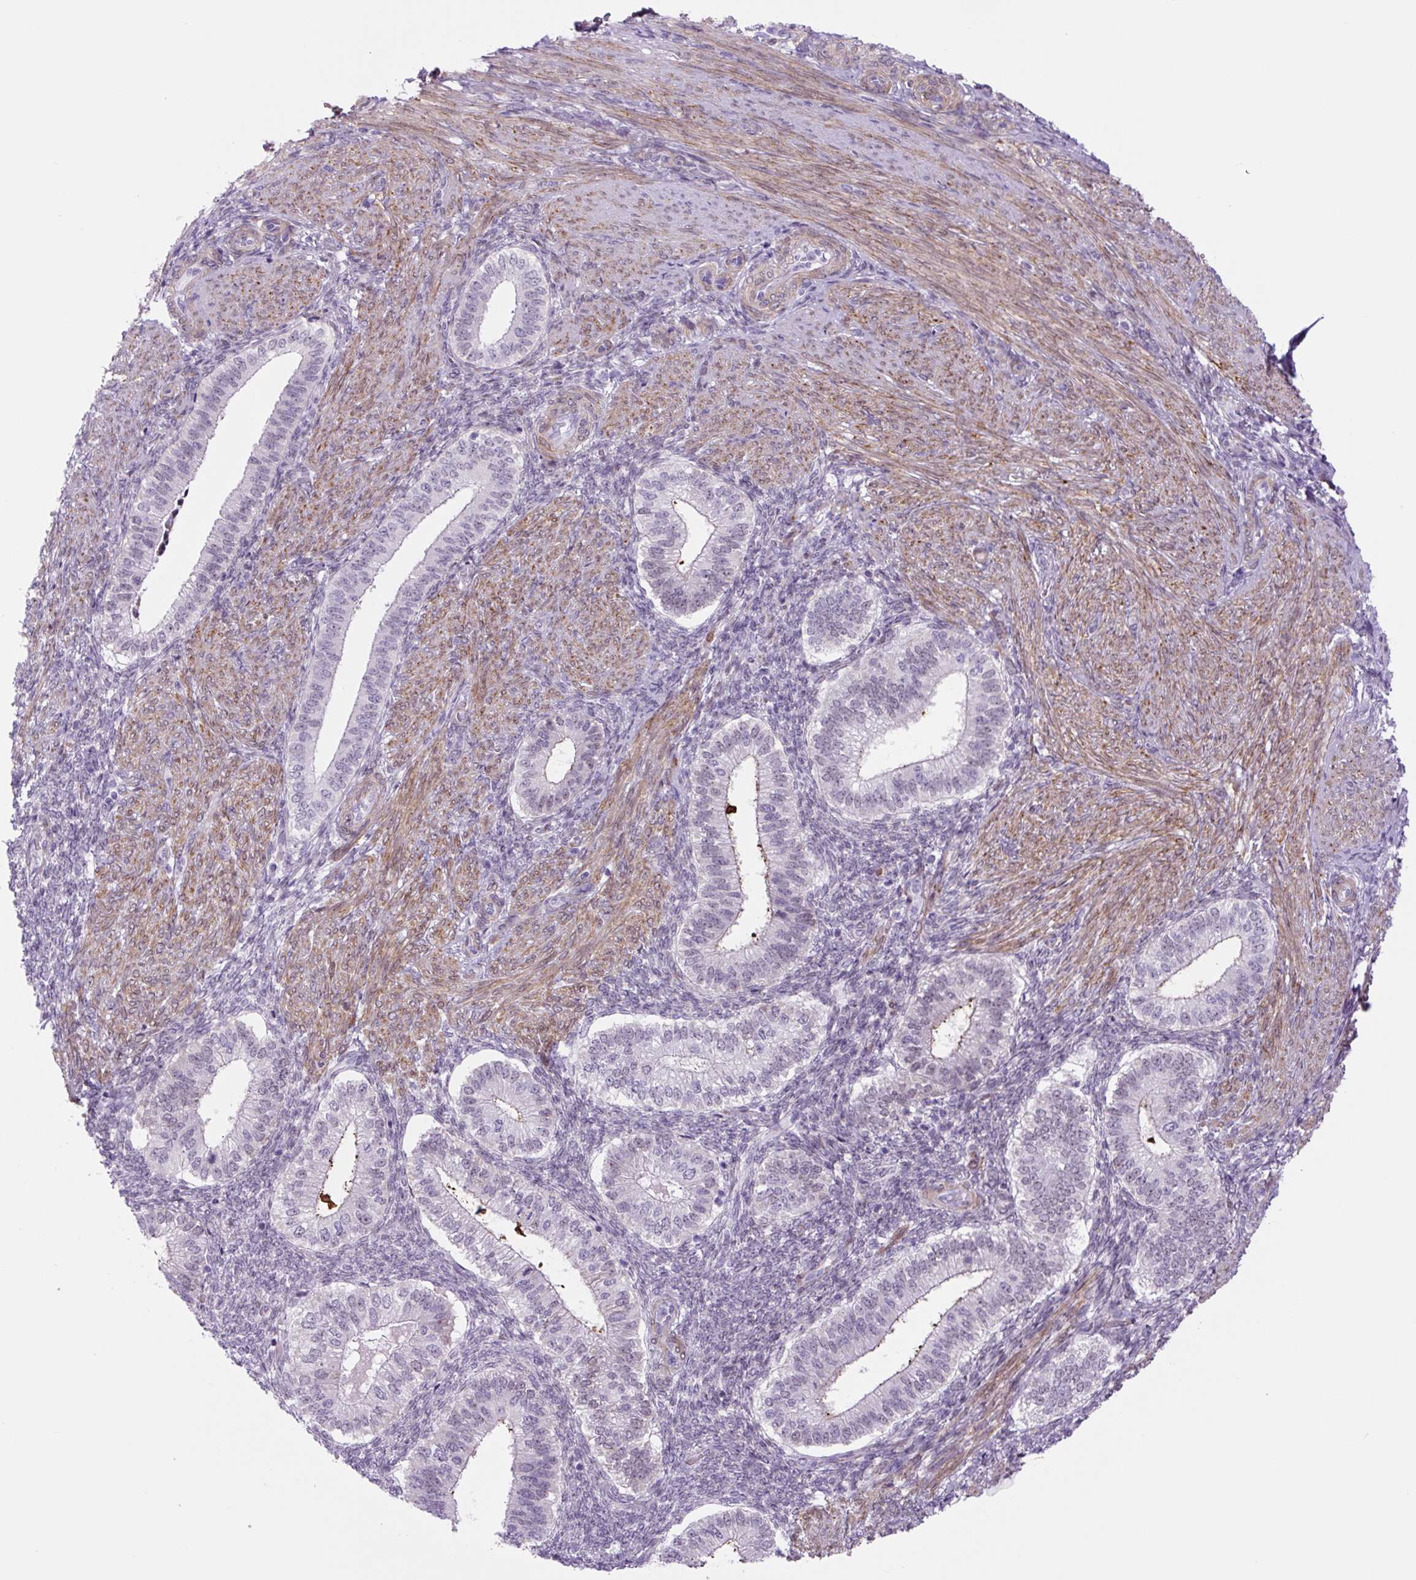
{"staining": {"intensity": "negative", "quantity": "none", "location": "none"}, "tissue": "endometrium", "cell_type": "Cells in endometrial stroma", "image_type": "normal", "snomed": [{"axis": "morphology", "description": "Normal tissue, NOS"}, {"axis": "topography", "description": "Endometrium"}], "caption": "IHC of benign human endometrium reveals no positivity in cells in endometrial stroma.", "gene": "RRS1", "patient": {"sex": "female", "age": 25}}